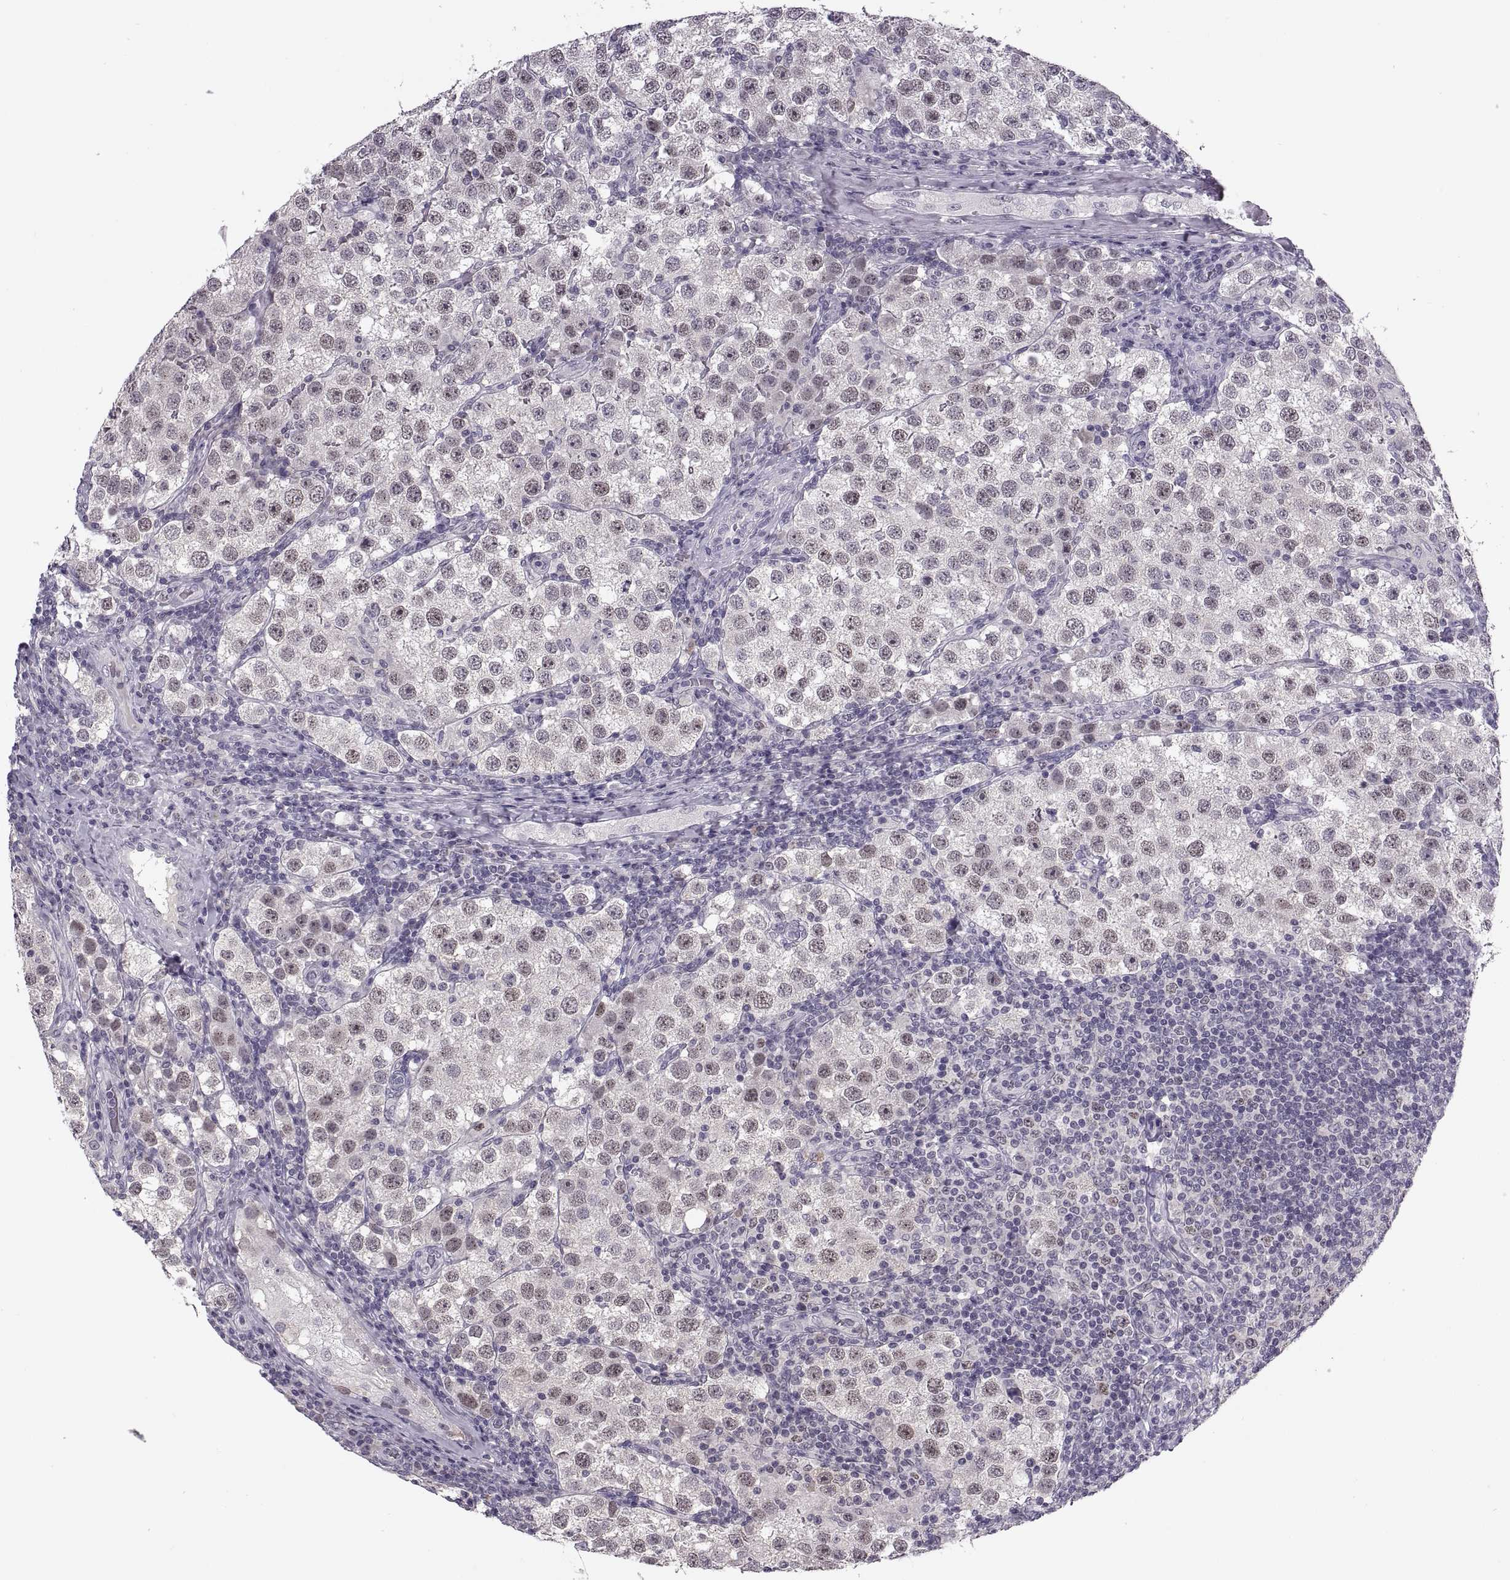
{"staining": {"intensity": "weak", "quantity": "<25%", "location": "nuclear"}, "tissue": "testis cancer", "cell_type": "Tumor cells", "image_type": "cancer", "snomed": [{"axis": "morphology", "description": "Seminoma, NOS"}, {"axis": "topography", "description": "Testis"}], "caption": "Immunohistochemical staining of human testis cancer (seminoma) shows no significant positivity in tumor cells.", "gene": "CACNA1F", "patient": {"sex": "male", "age": 37}}